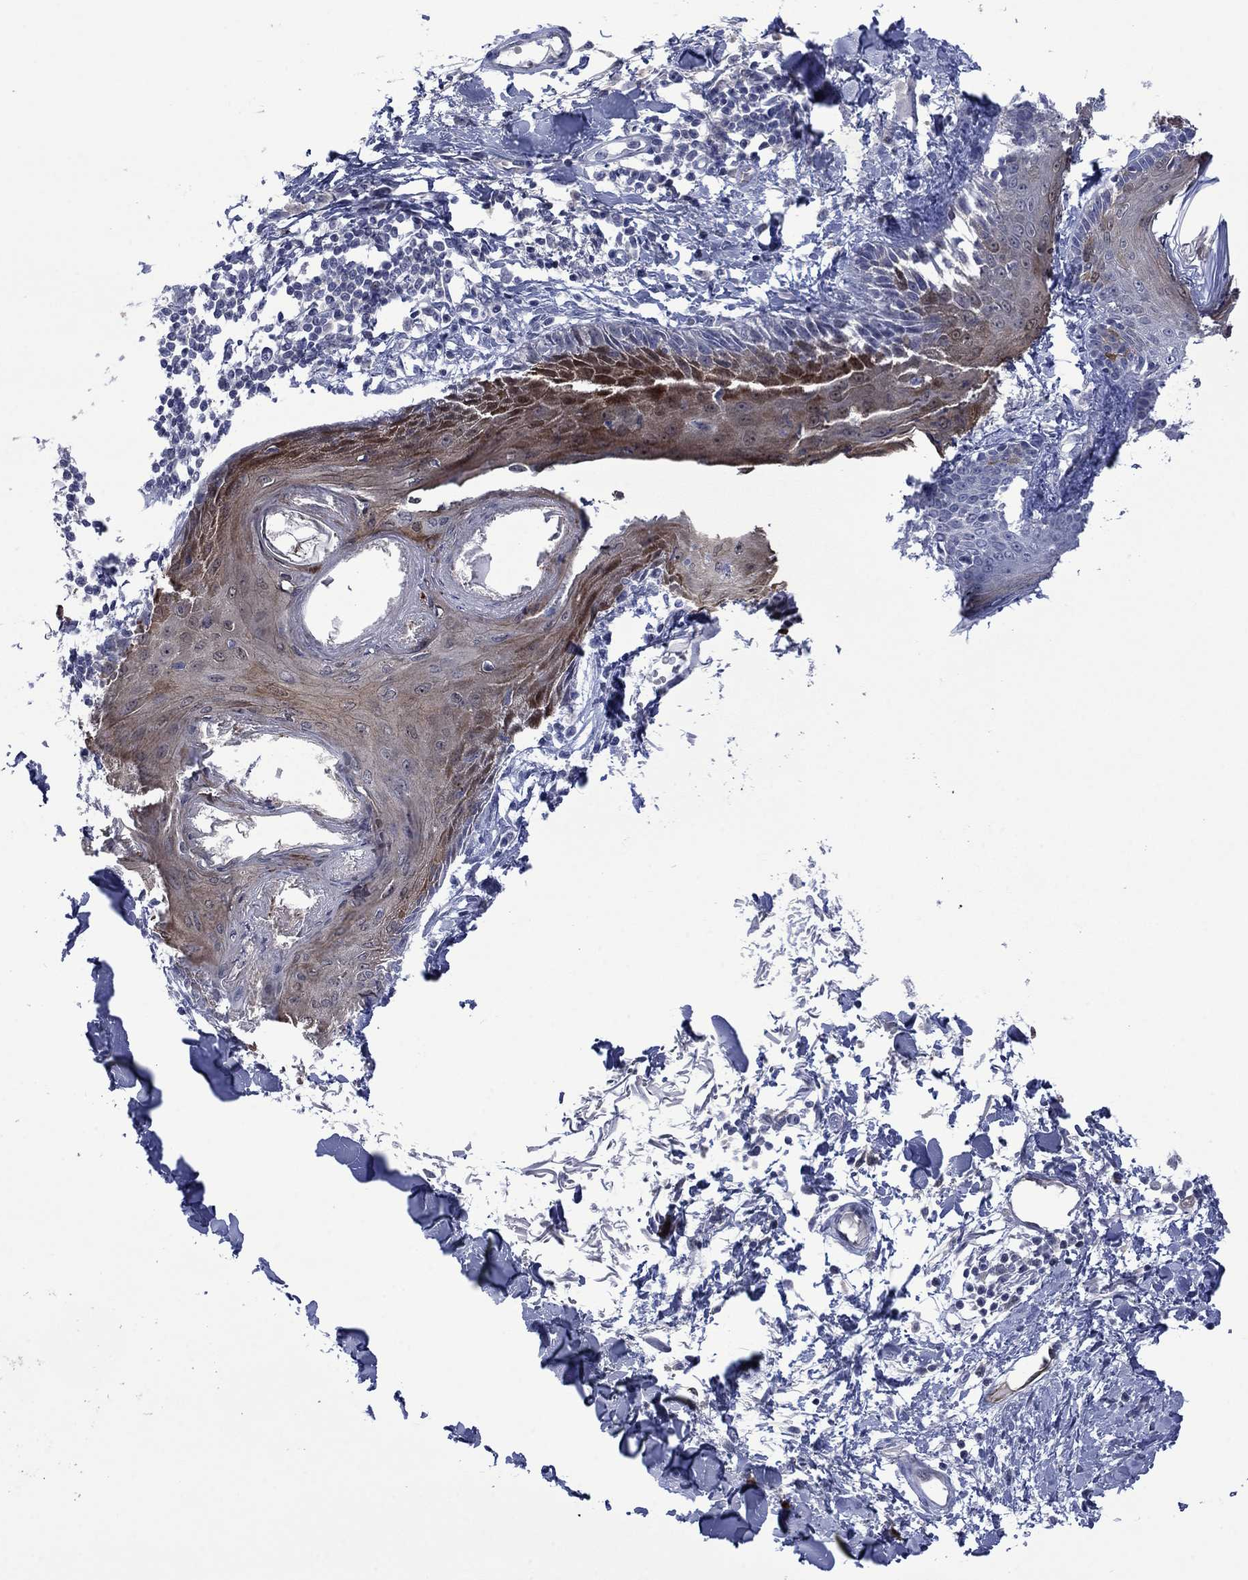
{"staining": {"intensity": "negative", "quantity": "none", "location": "none"}, "tissue": "skin", "cell_type": "Fibroblasts", "image_type": "normal", "snomed": [{"axis": "morphology", "description": "Normal tissue, NOS"}, {"axis": "topography", "description": "Skin"}], "caption": "Skin stained for a protein using immunohistochemistry shows no positivity fibroblasts.", "gene": "AGL", "patient": {"sex": "male", "age": 76}}